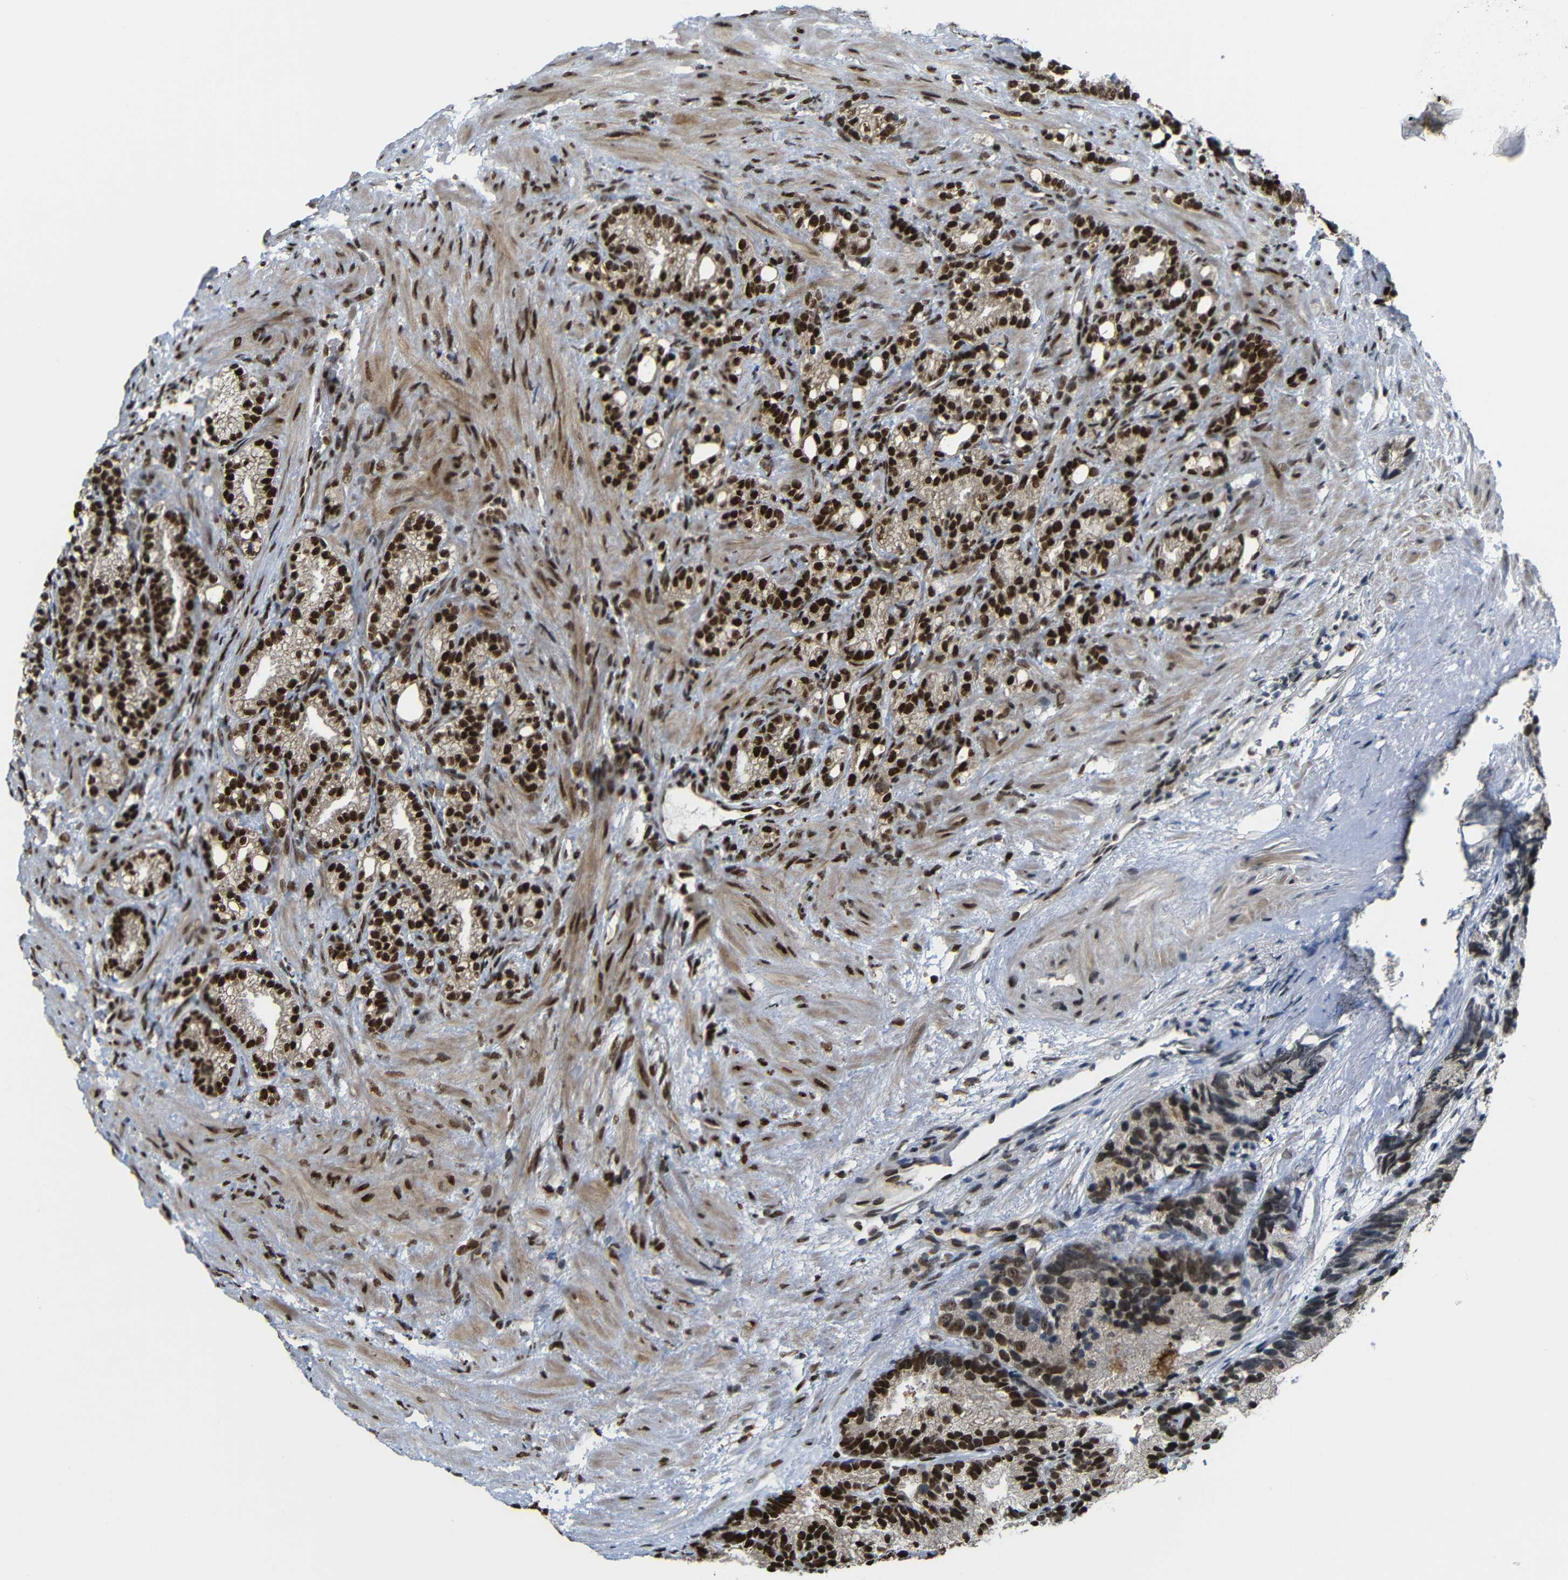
{"staining": {"intensity": "strong", "quantity": ">75%", "location": "cytoplasmic/membranous,nuclear"}, "tissue": "prostate cancer", "cell_type": "Tumor cells", "image_type": "cancer", "snomed": [{"axis": "morphology", "description": "Adenocarcinoma, Low grade"}, {"axis": "topography", "description": "Prostate"}], "caption": "Immunohistochemistry (DAB) staining of prostate cancer (low-grade adenocarcinoma) displays strong cytoplasmic/membranous and nuclear protein staining in approximately >75% of tumor cells.", "gene": "TCF7L2", "patient": {"sex": "male", "age": 89}}